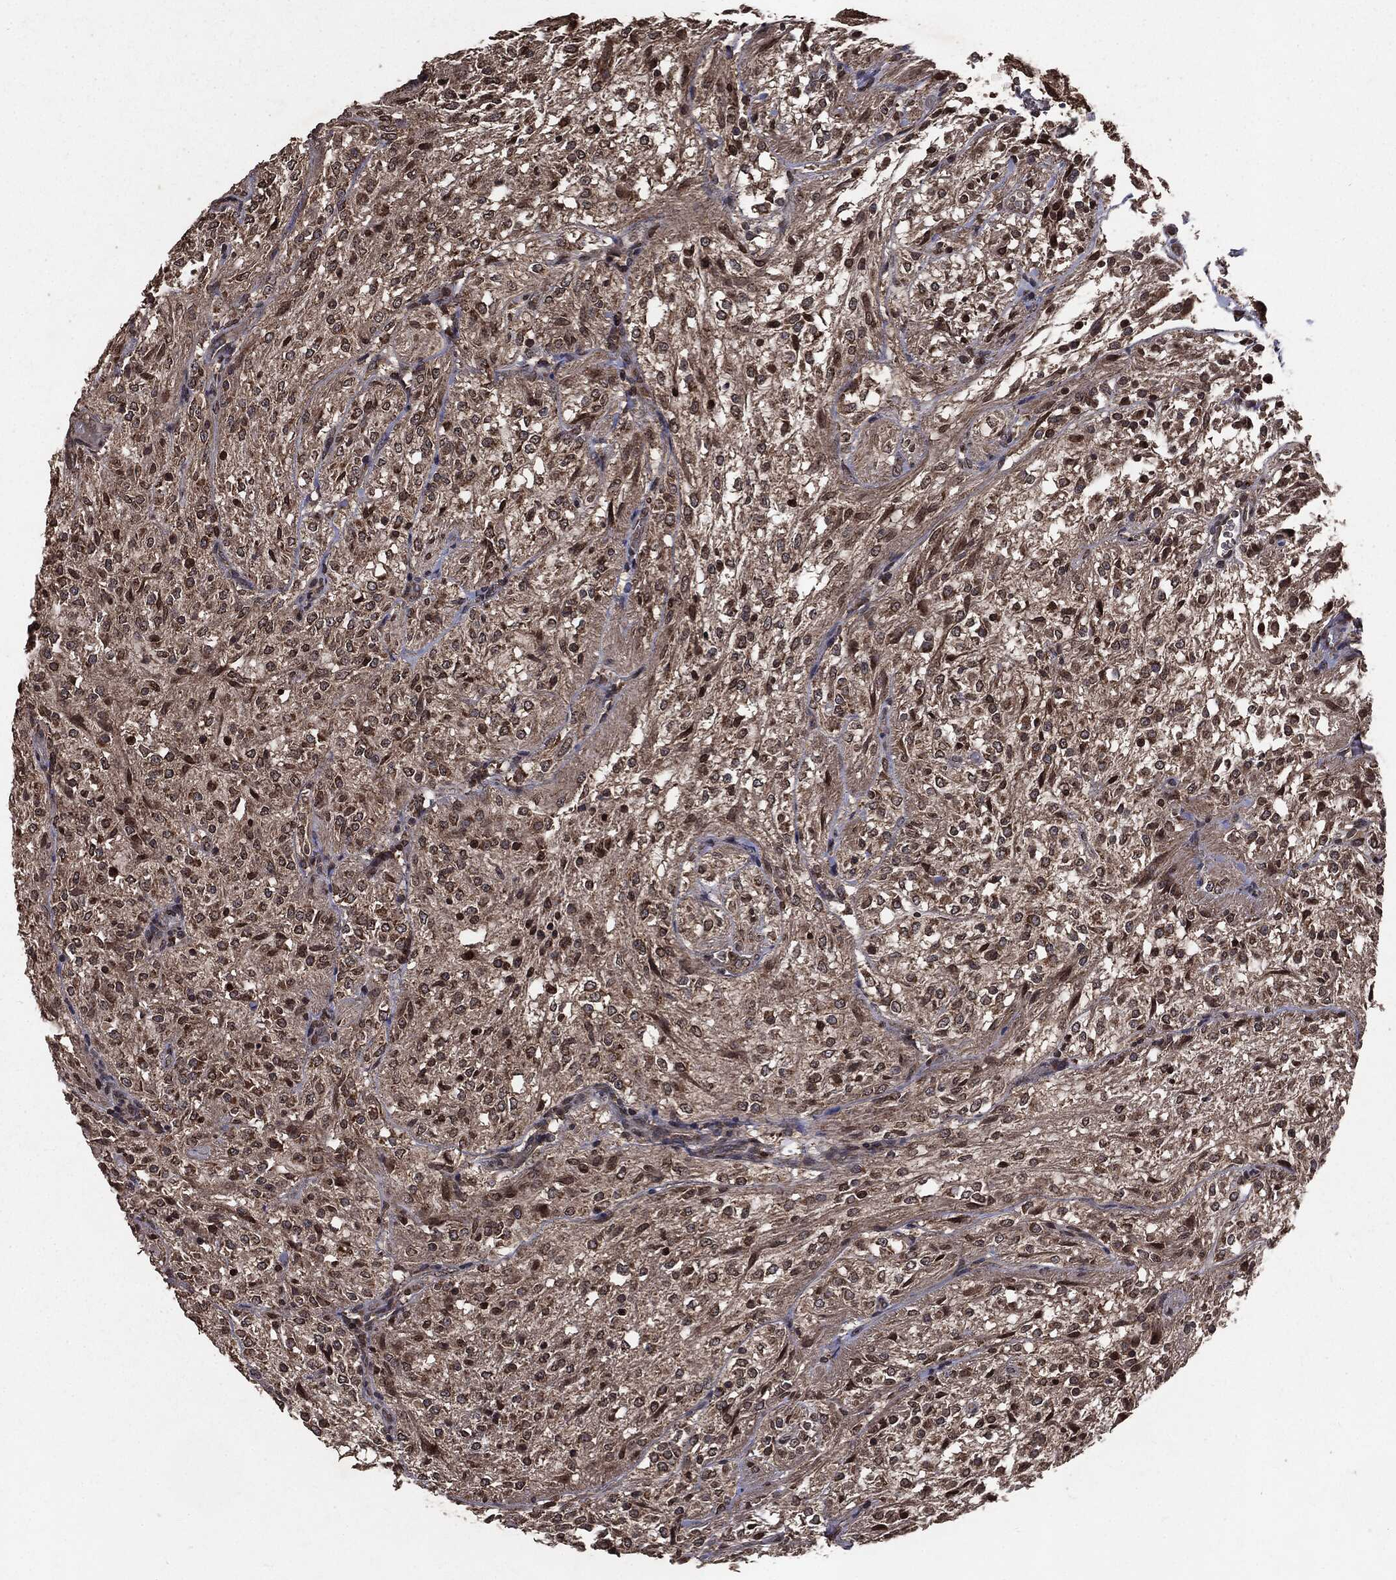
{"staining": {"intensity": "strong", "quantity": ">75%", "location": "cytoplasmic/membranous,nuclear"}, "tissue": "glioma", "cell_type": "Tumor cells", "image_type": "cancer", "snomed": [{"axis": "morphology", "description": "Glioma, malignant, Low grade"}, {"axis": "topography", "description": "Brain"}], "caption": "Malignant low-grade glioma was stained to show a protein in brown. There is high levels of strong cytoplasmic/membranous and nuclear expression in about >75% of tumor cells.", "gene": "PPP6R2", "patient": {"sex": "male", "age": 3}}